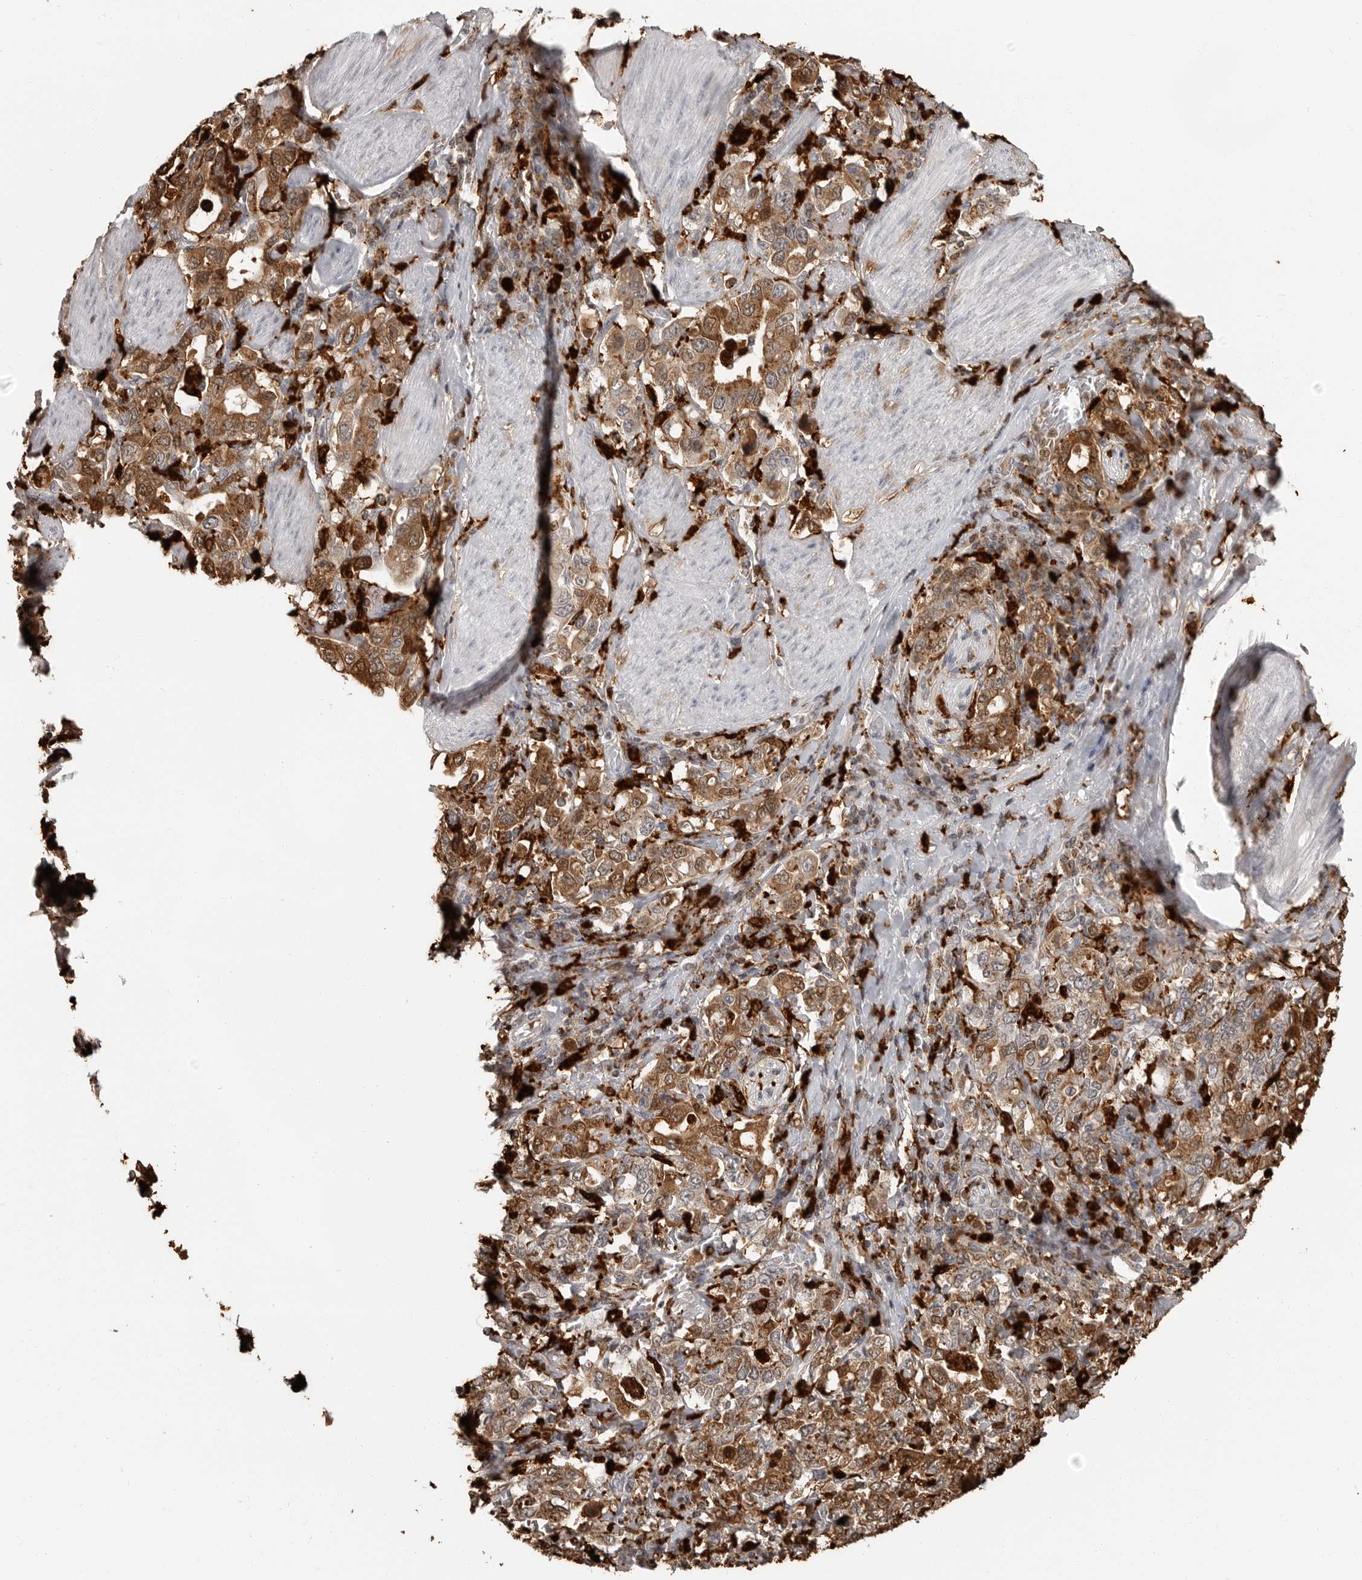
{"staining": {"intensity": "moderate", "quantity": ">75%", "location": "cytoplasmic/membranous"}, "tissue": "stomach cancer", "cell_type": "Tumor cells", "image_type": "cancer", "snomed": [{"axis": "morphology", "description": "Adenocarcinoma, NOS"}, {"axis": "topography", "description": "Stomach, upper"}], "caption": "Brown immunohistochemical staining in adenocarcinoma (stomach) exhibits moderate cytoplasmic/membranous staining in approximately >75% of tumor cells. The staining was performed using DAB to visualize the protein expression in brown, while the nuclei were stained in blue with hematoxylin (Magnification: 20x).", "gene": "IFI30", "patient": {"sex": "male", "age": 62}}